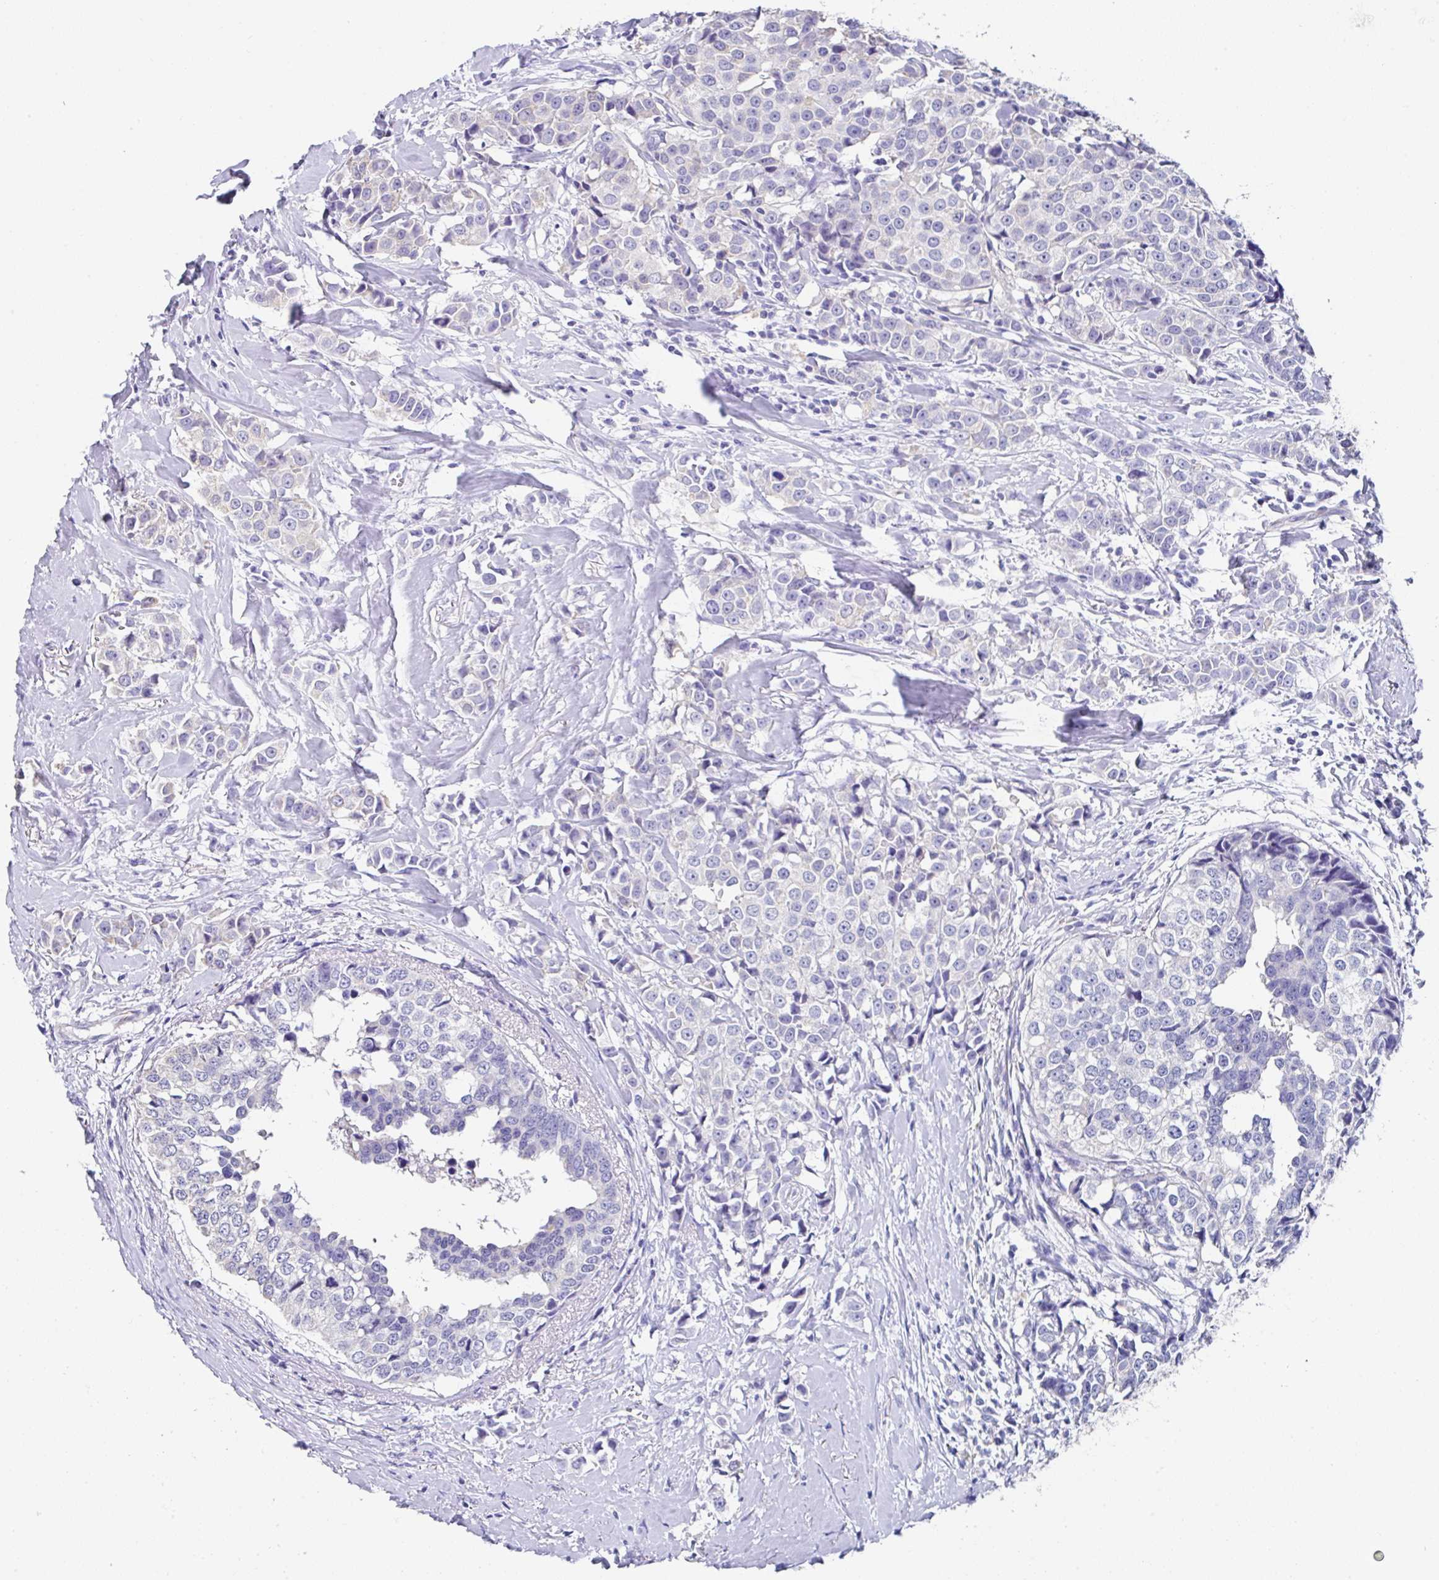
{"staining": {"intensity": "negative", "quantity": "none", "location": "none"}, "tissue": "breast cancer", "cell_type": "Tumor cells", "image_type": "cancer", "snomed": [{"axis": "morphology", "description": "Duct carcinoma"}, {"axis": "topography", "description": "Breast"}], "caption": "Image shows no significant protein staining in tumor cells of breast cancer.", "gene": "TMPRSS11E", "patient": {"sex": "female", "age": 80}}